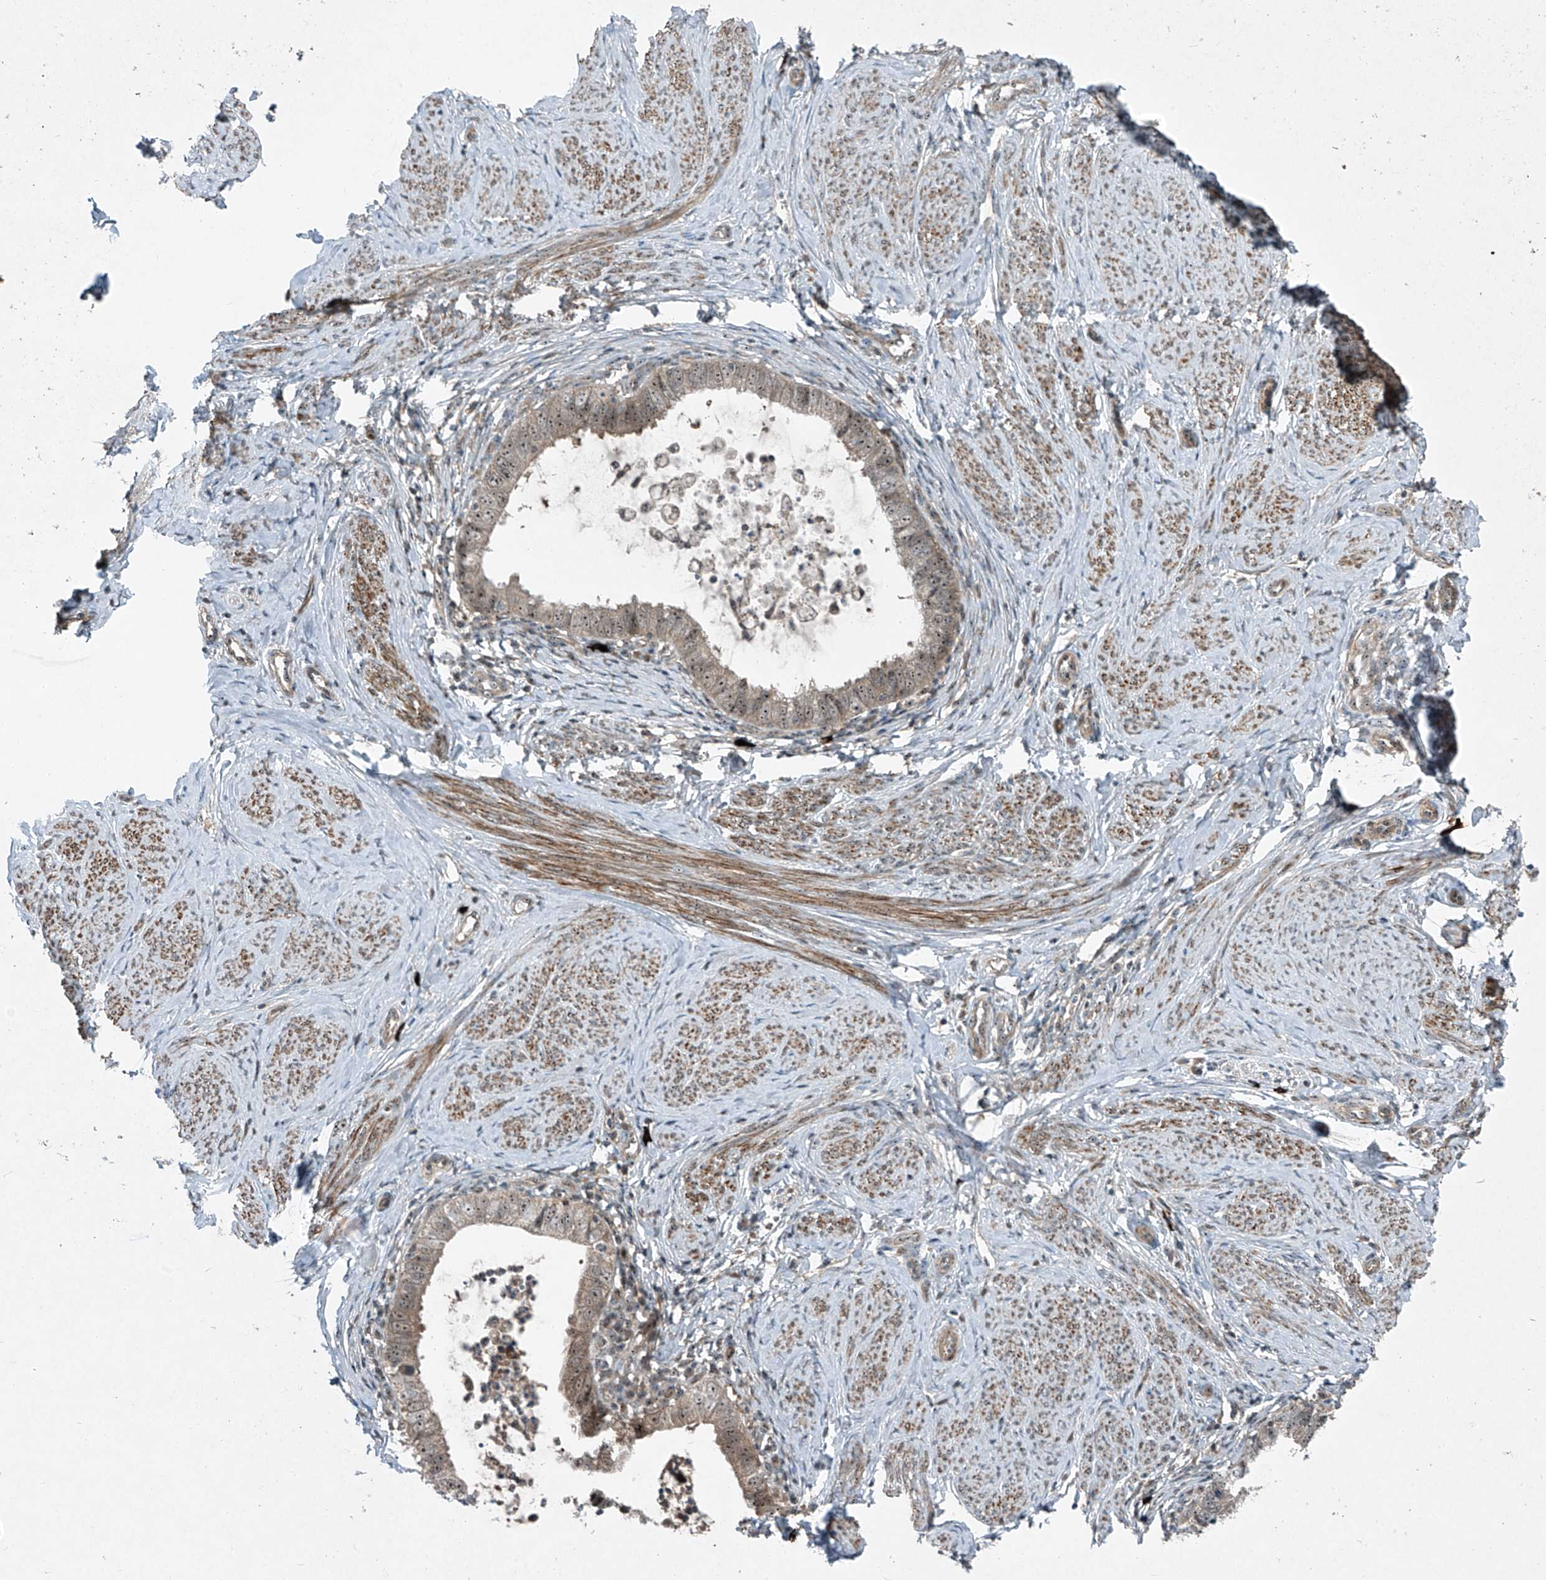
{"staining": {"intensity": "weak", "quantity": ">75%", "location": "cytoplasmic/membranous,nuclear"}, "tissue": "cervical cancer", "cell_type": "Tumor cells", "image_type": "cancer", "snomed": [{"axis": "morphology", "description": "Adenocarcinoma, NOS"}, {"axis": "topography", "description": "Cervix"}], "caption": "Human cervical cancer (adenocarcinoma) stained with a brown dye reveals weak cytoplasmic/membranous and nuclear positive staining in approximately >75% of tumor cells.", "gene": "PPCS", "patient": {"sex": "female", "age": 36}}